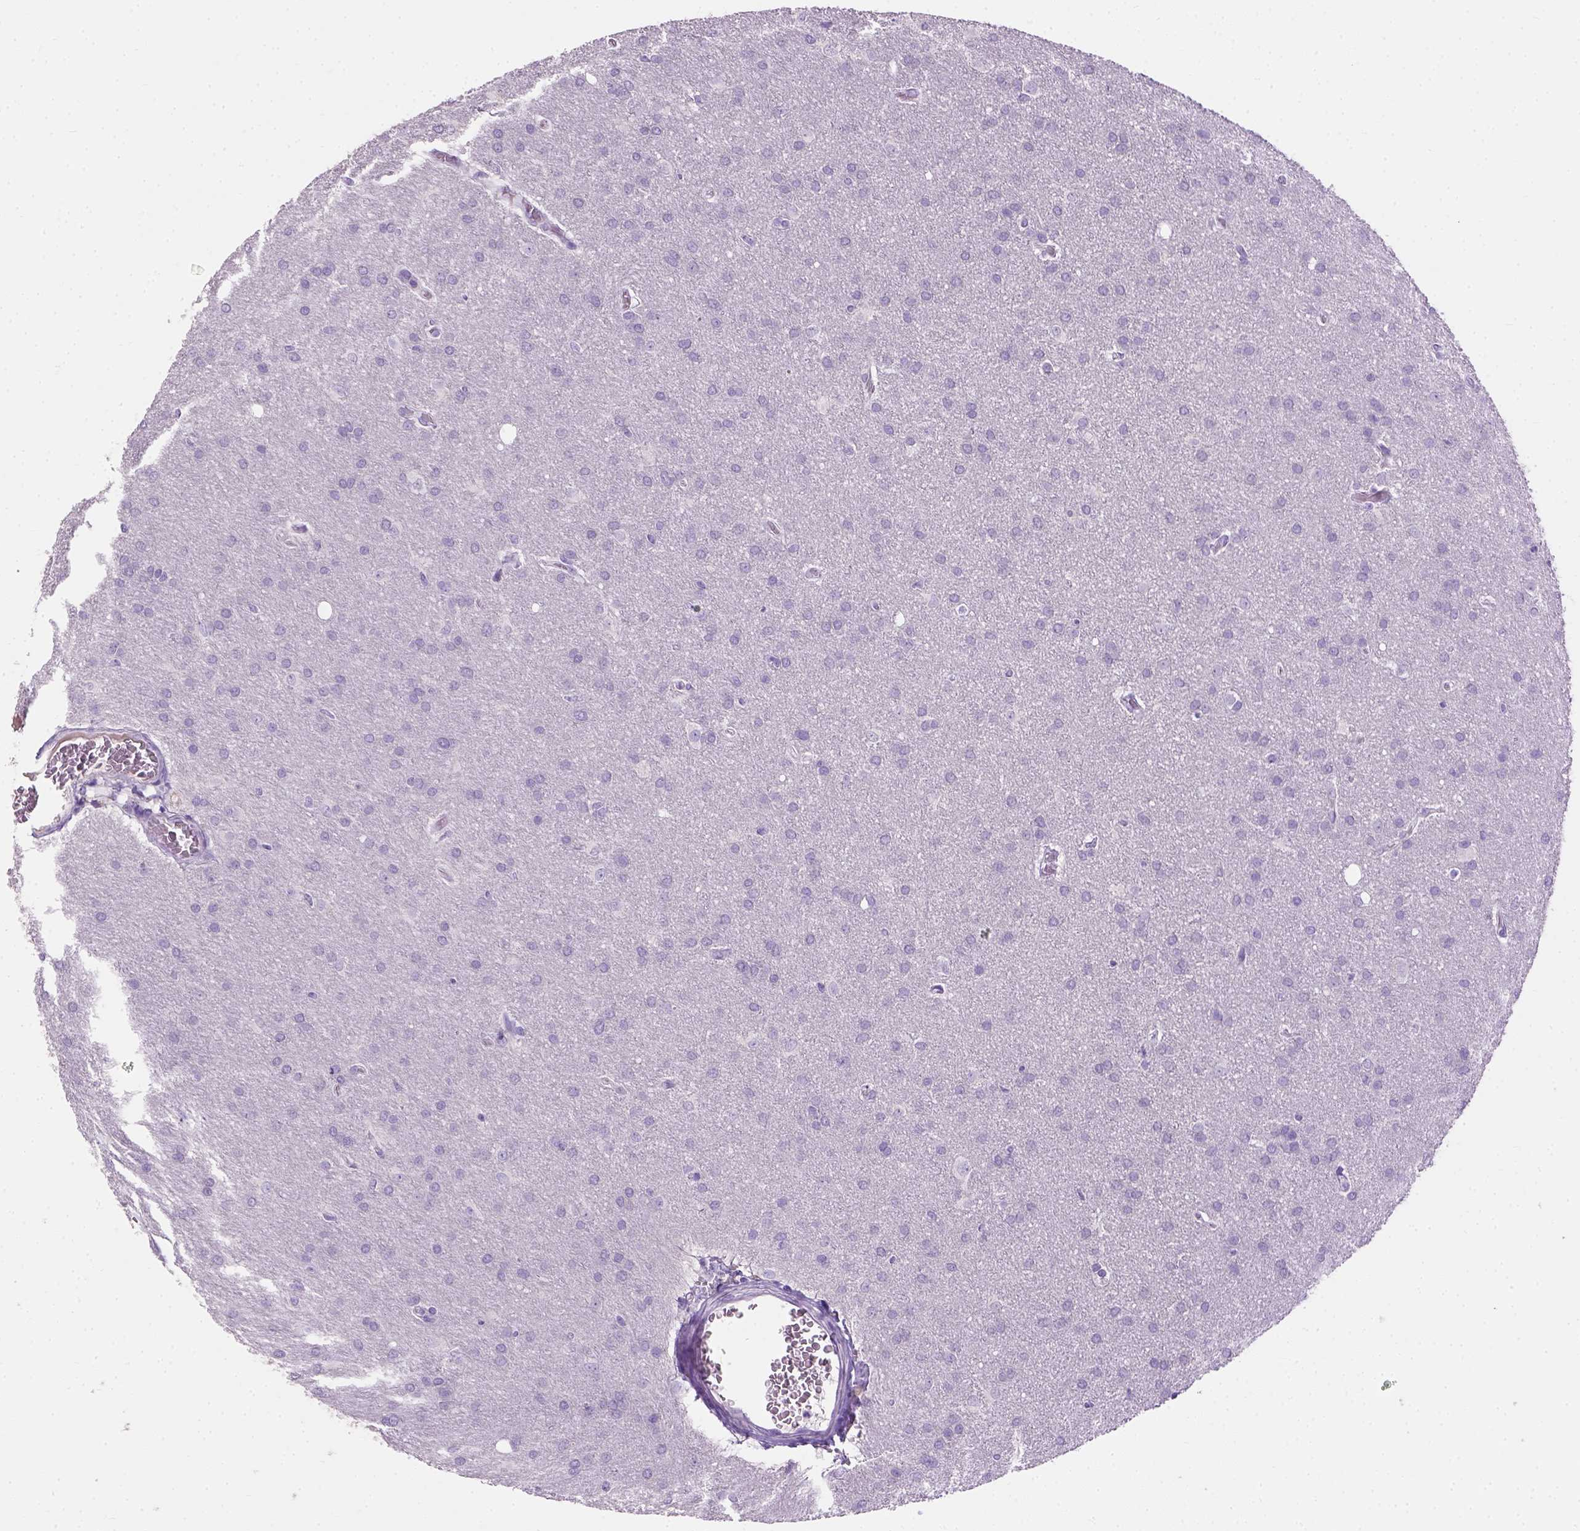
{"staining": {"intensity": "negative", "quantity": "none", "location": "none"}, "tissue": "glioma", "cell_type": "Tumor cells", "image_type": "cancer", "snomed": [{"axis": "morphology", "description": "Glioma, malignant, Low grade"}, {"axis": "topography", "description": "Brain"}], "caption": "This is an immunohistochemistry (IHC) image of human malignant glioma (low-grade). There is no staining in tumor cells.", "gene": "CYP24A1", "patient": {"sex": "female", "age": 32}}